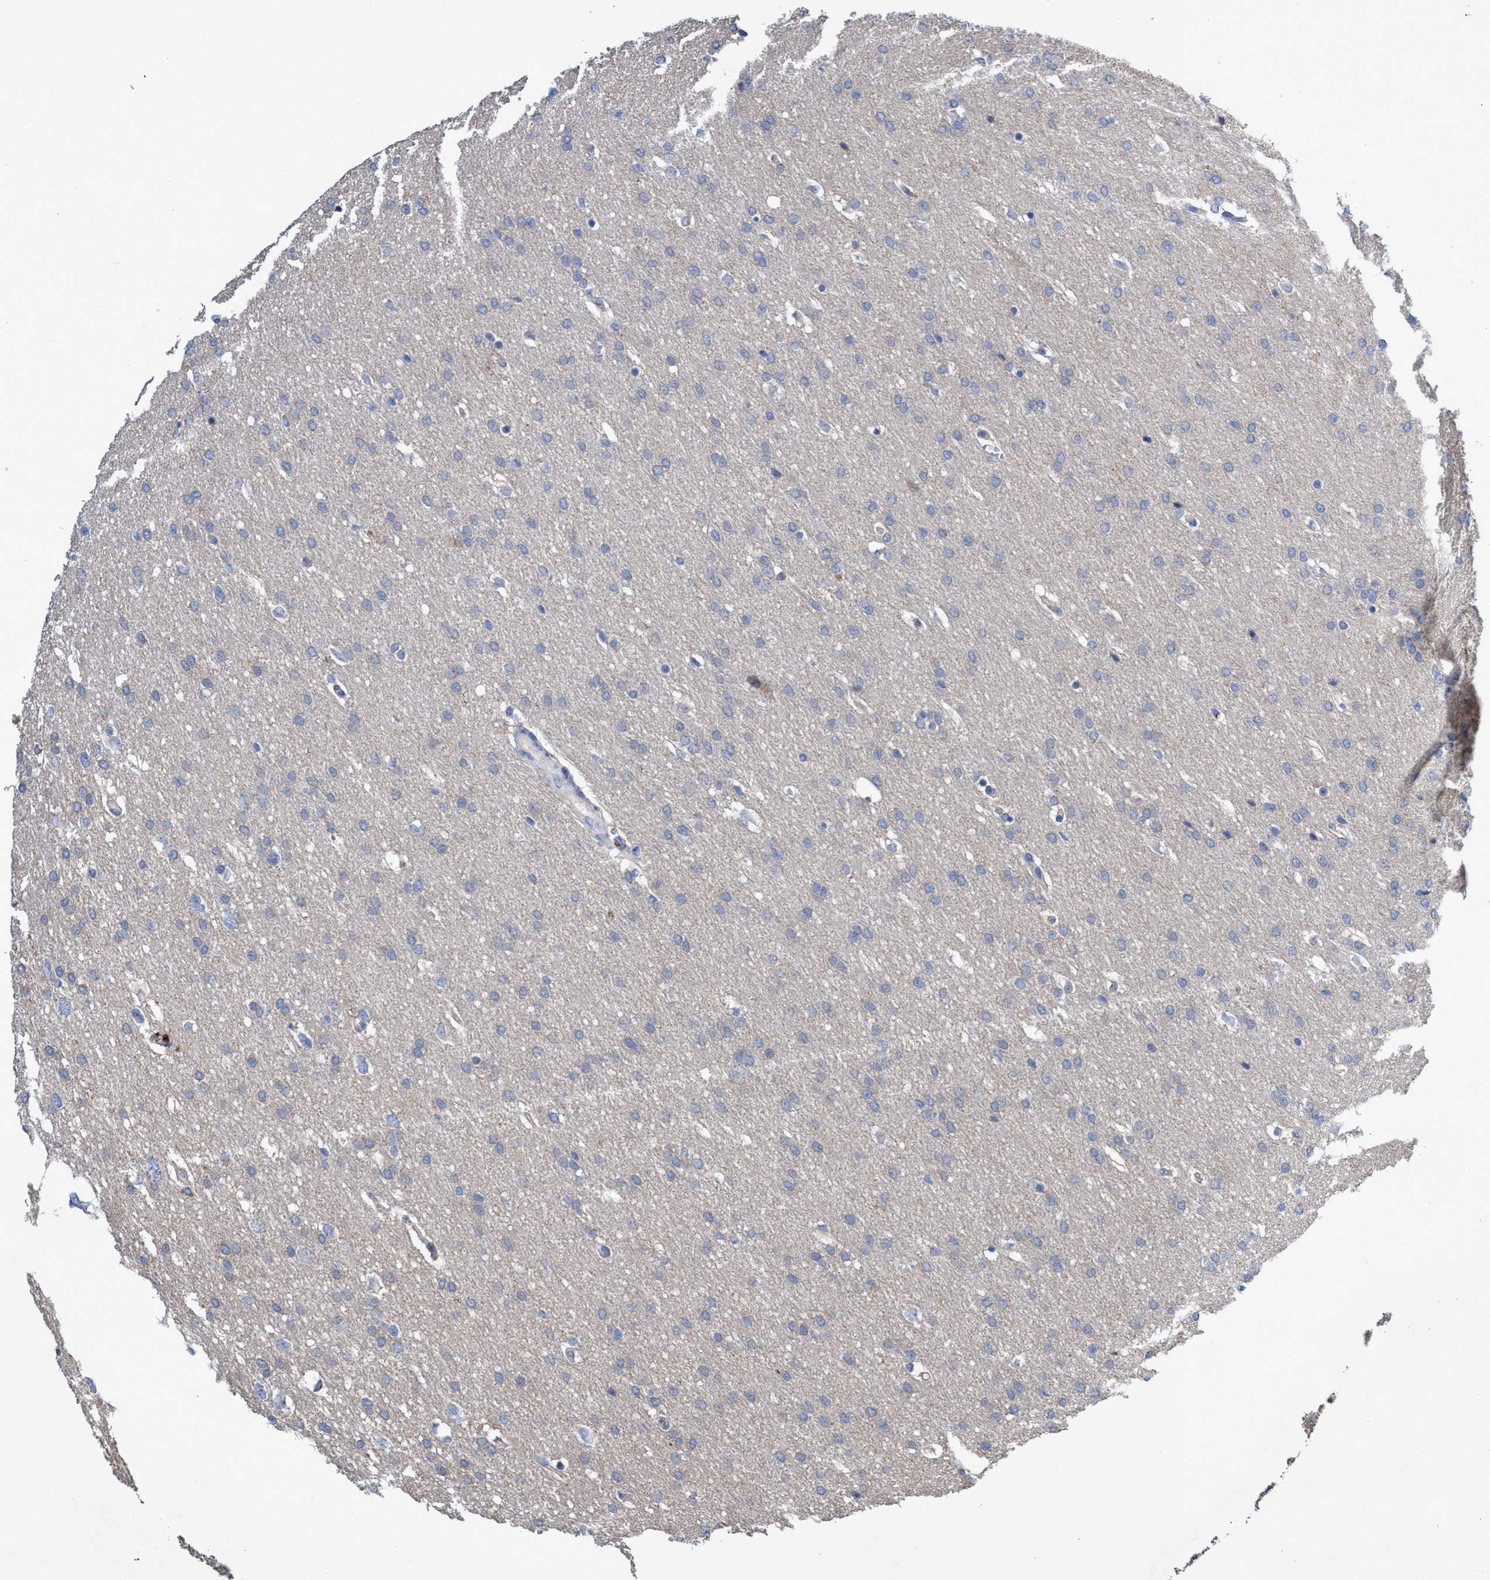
{"staining": {"intensity": "negative", "quantity": "none", "location": "none"}, "tissue": "glioma", "cell_type": "Tumor cells", "image_type": "cancer", "snomed": [{"axis": "morphology", "description": "Glioma, malignant, Low grade"}, {"axis": "topography", "description": "Brain"}], "caption": "Tumor cells are negative for protein expression in human low-grade glioma (malignant). Nuclei are stained in blue.", "gene": "SVEP1", "patient": {"sex": "female", "age": 37}}